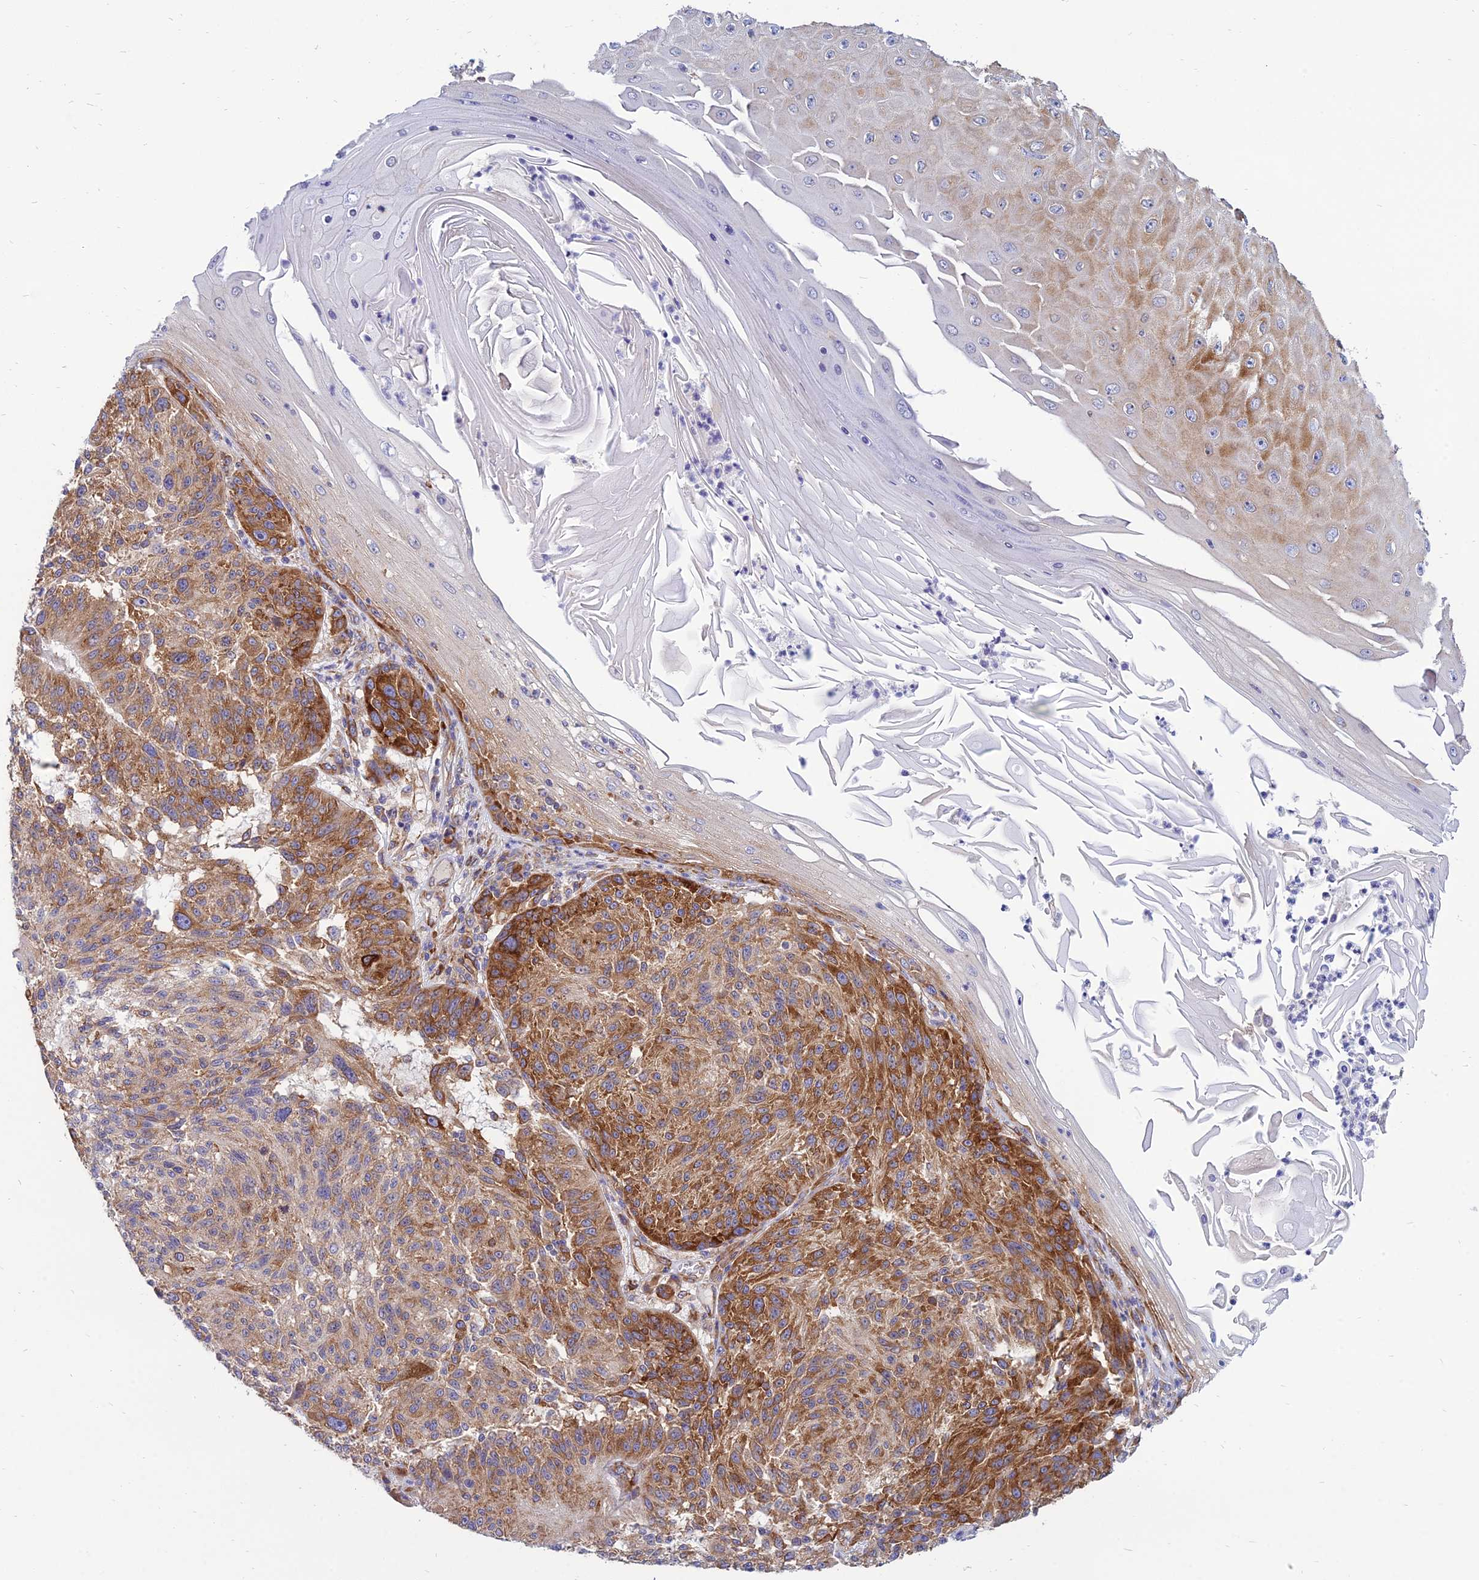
{"staining": {"intensity": "strong", "quantity": ">75%", "location": "cytoplasmic/membranous"}, "tissue": "melanoma", "cell_type": "Tumor cells", "image_type": "cancer", "snomed": [{"axis": "morphology", "description": "Malignant melanoma, NOS"}, {"axis": "topography", "description": "Skin"}], "caption": "About >75% of tumor cells in human malignant melanoma display strong cytoplasmic/membranous protein positivity as visualized by brown immunohistochemical staining.", "gene": "TXLNA", "patient": {"sex": "male", "age": 53}}